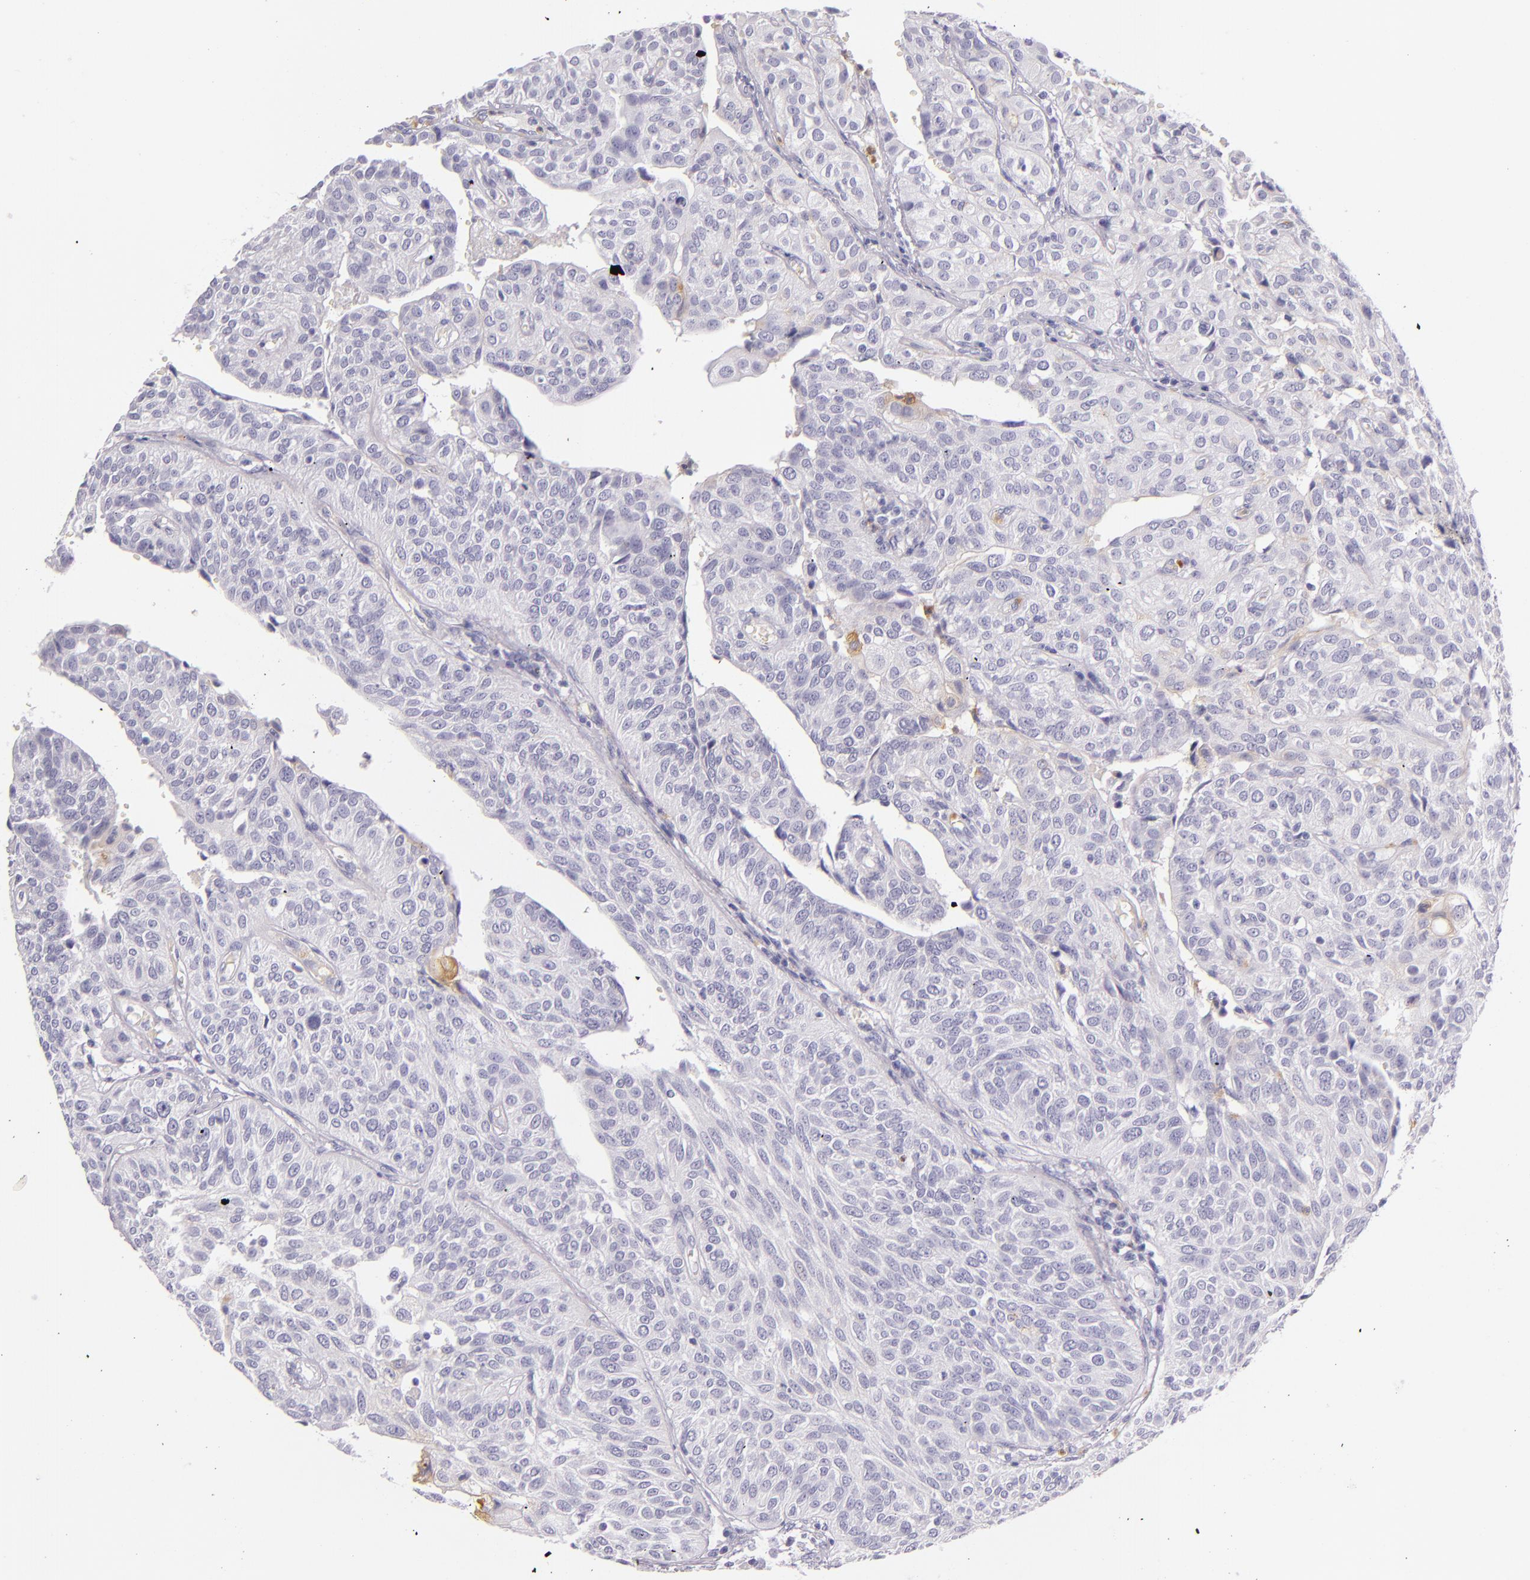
{"staining": {"intensity": "negative", "quantity": "none", "location": "none"}, "tissue": "urothelial cancer", "cell_type": "Tumor cells", "image_type": "cancer", "snomed": [{"axis": "morphology", "description": "Urothelial carcinoma, High grade"}, {"axis": "topography", "description": "Urinary bladder"}], "caption": "The photomicrograph exhibits no staining of tumor cells in urothelial cancer.", "gene": "CEACAM1", "patient": {"sex": "male", "age": 56}}